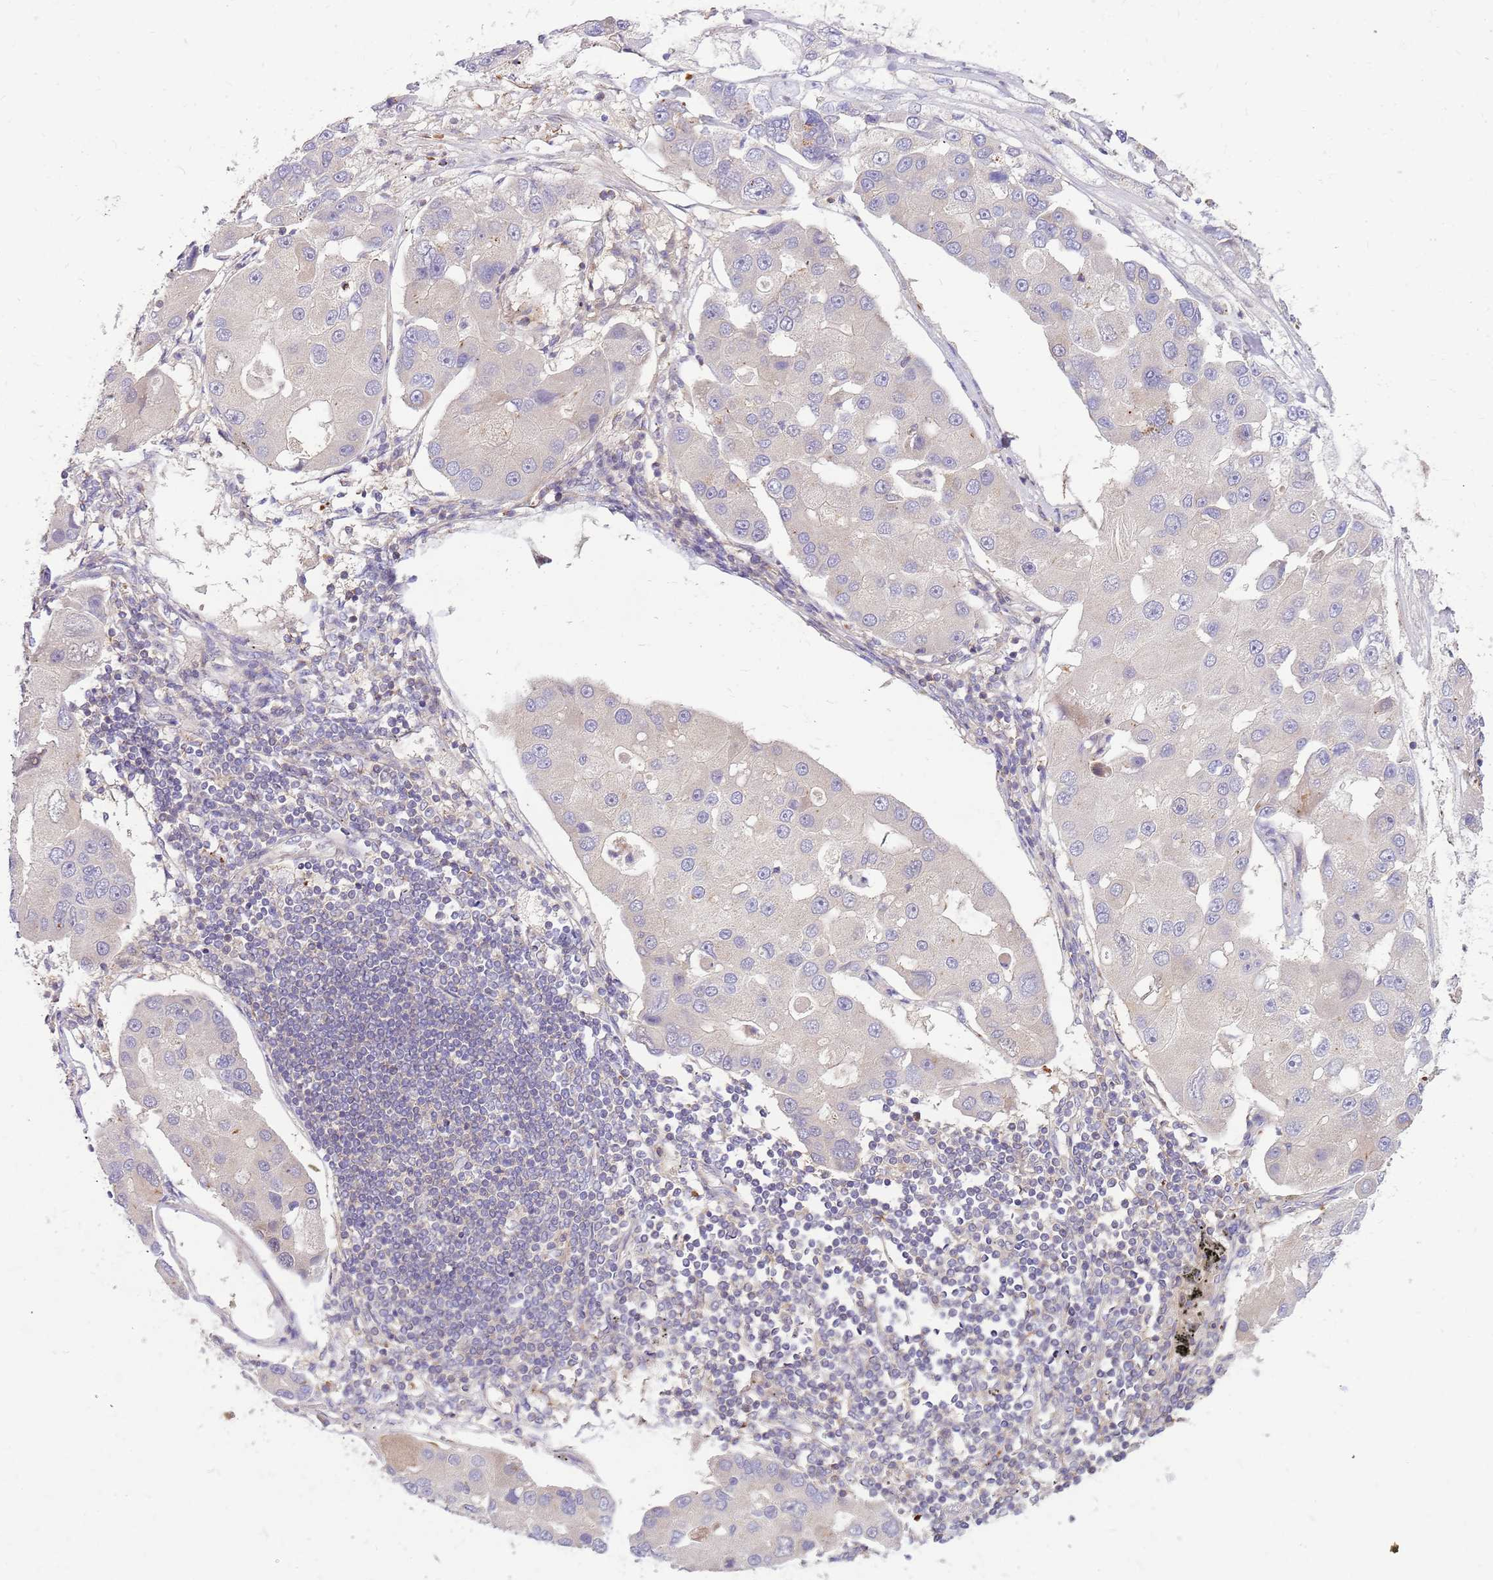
{"staining": {"intensity": "negative", "quantity": "none", "location": "none"}, "tissue": "lung cancer", "cell_type": "Tumor cells", "image_type": "cancer", "snomed": [{"axis": "morphology", "description": "Adenocarcinoma, NOS"}, {"axis": "topography", "description": "Lung"}], "caption": "This is an immunohistochemistry histopathology image of lung adenocarcinoma. There is no expression in tumor cells.", "gene": "MVD", "patient": {"sex": "female", "age": 54}}